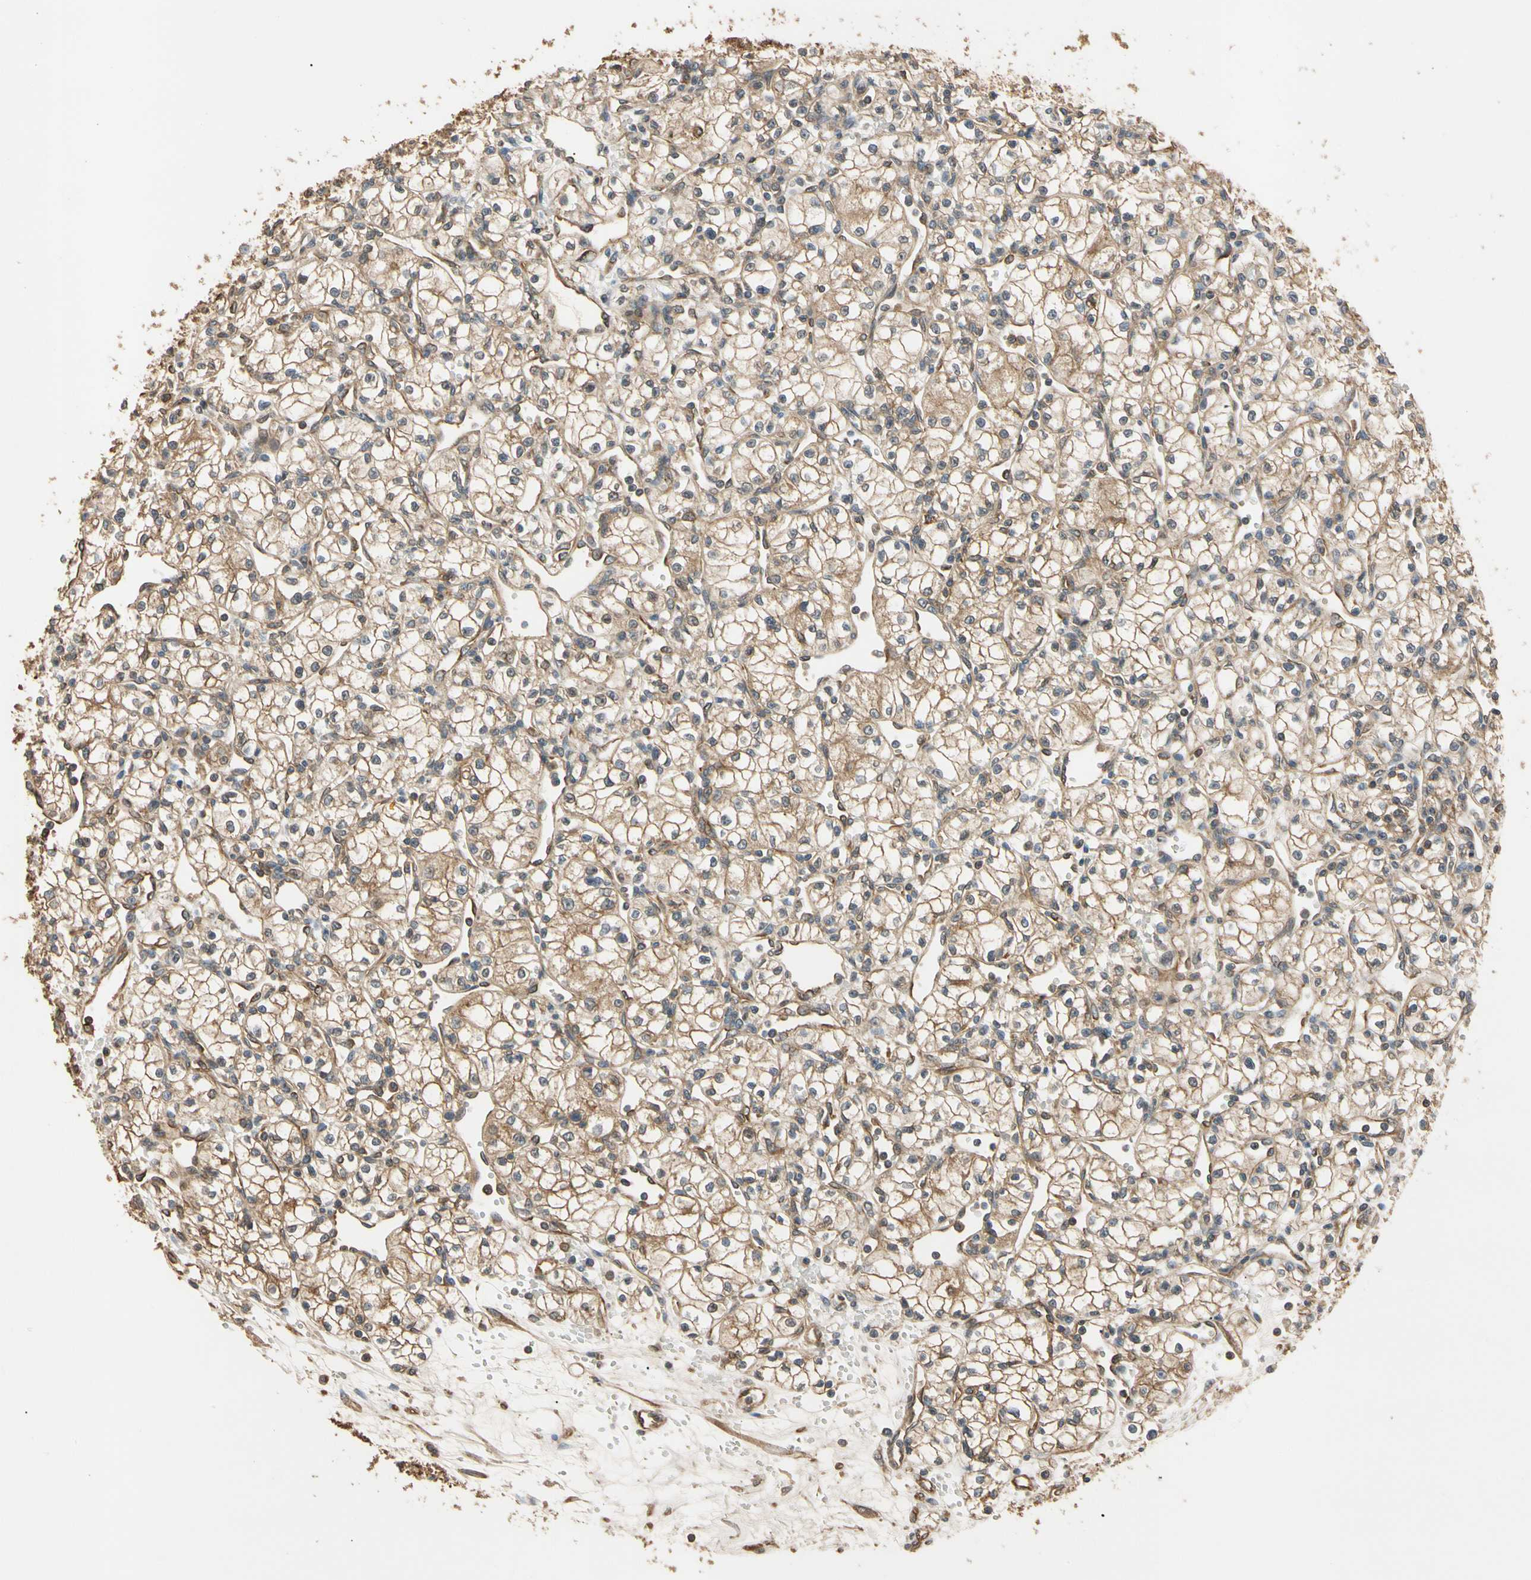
{"staining": {"intensity": "moderate", "quantity": ">75%", "location": "cytoplasmic/membranous"}, "tissue": "renal cancer", "cell_type": "Tumor cells", "image_type": "cancer", "snomed": [{"axis": "morphology", "description": "Normal tissue, NOS"}, {"axis": "morphology", "description": "Adenocarcinoma, NOS"}, {"axis": "topography", "description": "Kidney"}], "caption": "IHC staining of adenocarcinoma (renal), which exhibits medium levels of moderate cytoplasmic/membranous expression in about >75% of tumor cells indicating moderate cytoplasmic/membranous protein expression. The staining was performed using DAB (brown) for protein detection and nuclei were counterstained in hematoxylin (blue).", "gene": "MGRN1", "patient": {"sex": "male", "age": 59}}